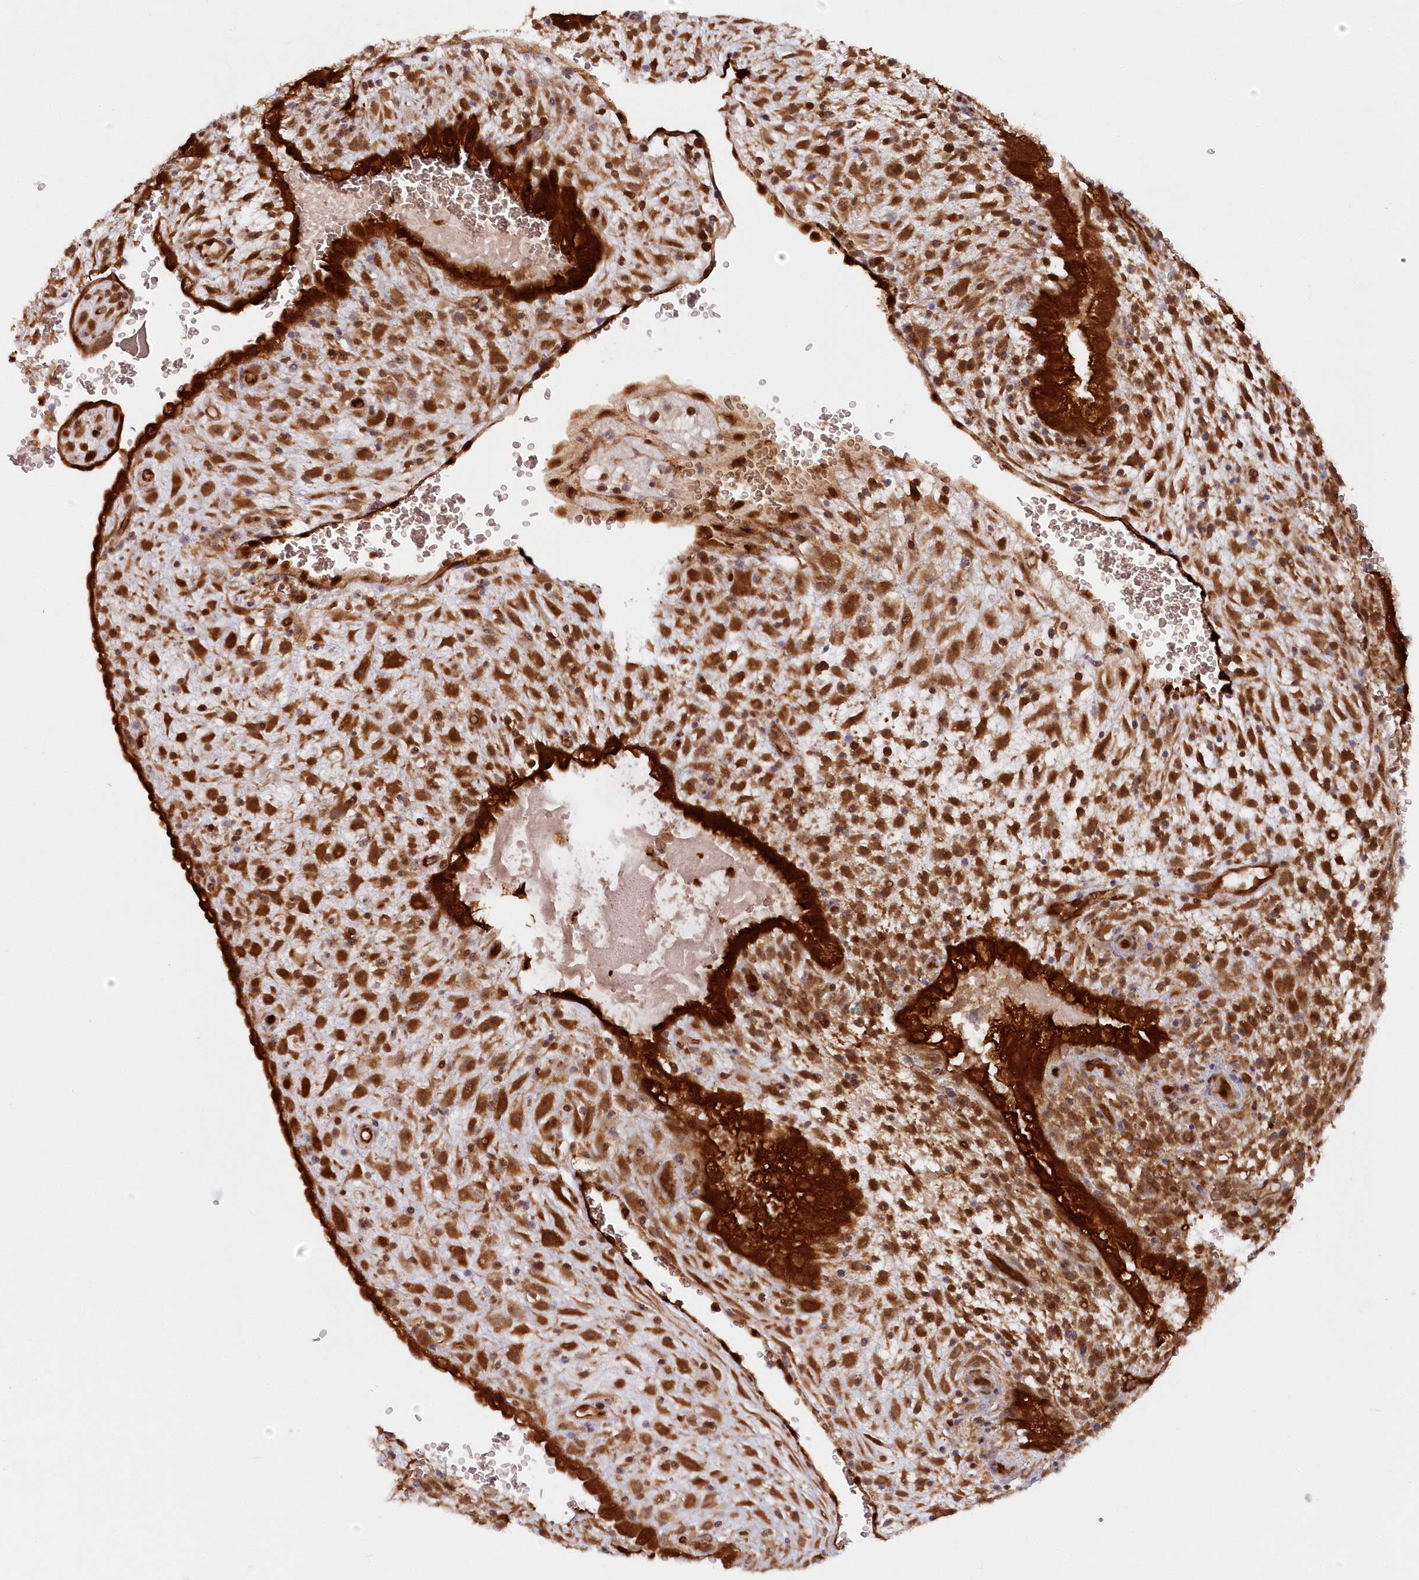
{"staining": {"intensity": "strong", "quantity": ">75%", "location": "cytoplasmic/membranous"}, "tissue": "placenta", "cell_type": "Decidual cells", "image_type": "normal", "snomed": [{"axis": "morphology", "description": "Normal tissue, NOS"}, {"axis": "topography", "description": "Placenta"}], "caption": "This image shows unremarkable placenta stained with immunohistochemistry (IHC) to label a protein in brown. The cytoplasmic/membranous of decidual cells show strong positivity for the protein. Nuclei are counter-stained blue.", "gene": "GBE1", "patient": {"sex": "female", "age": 35}}